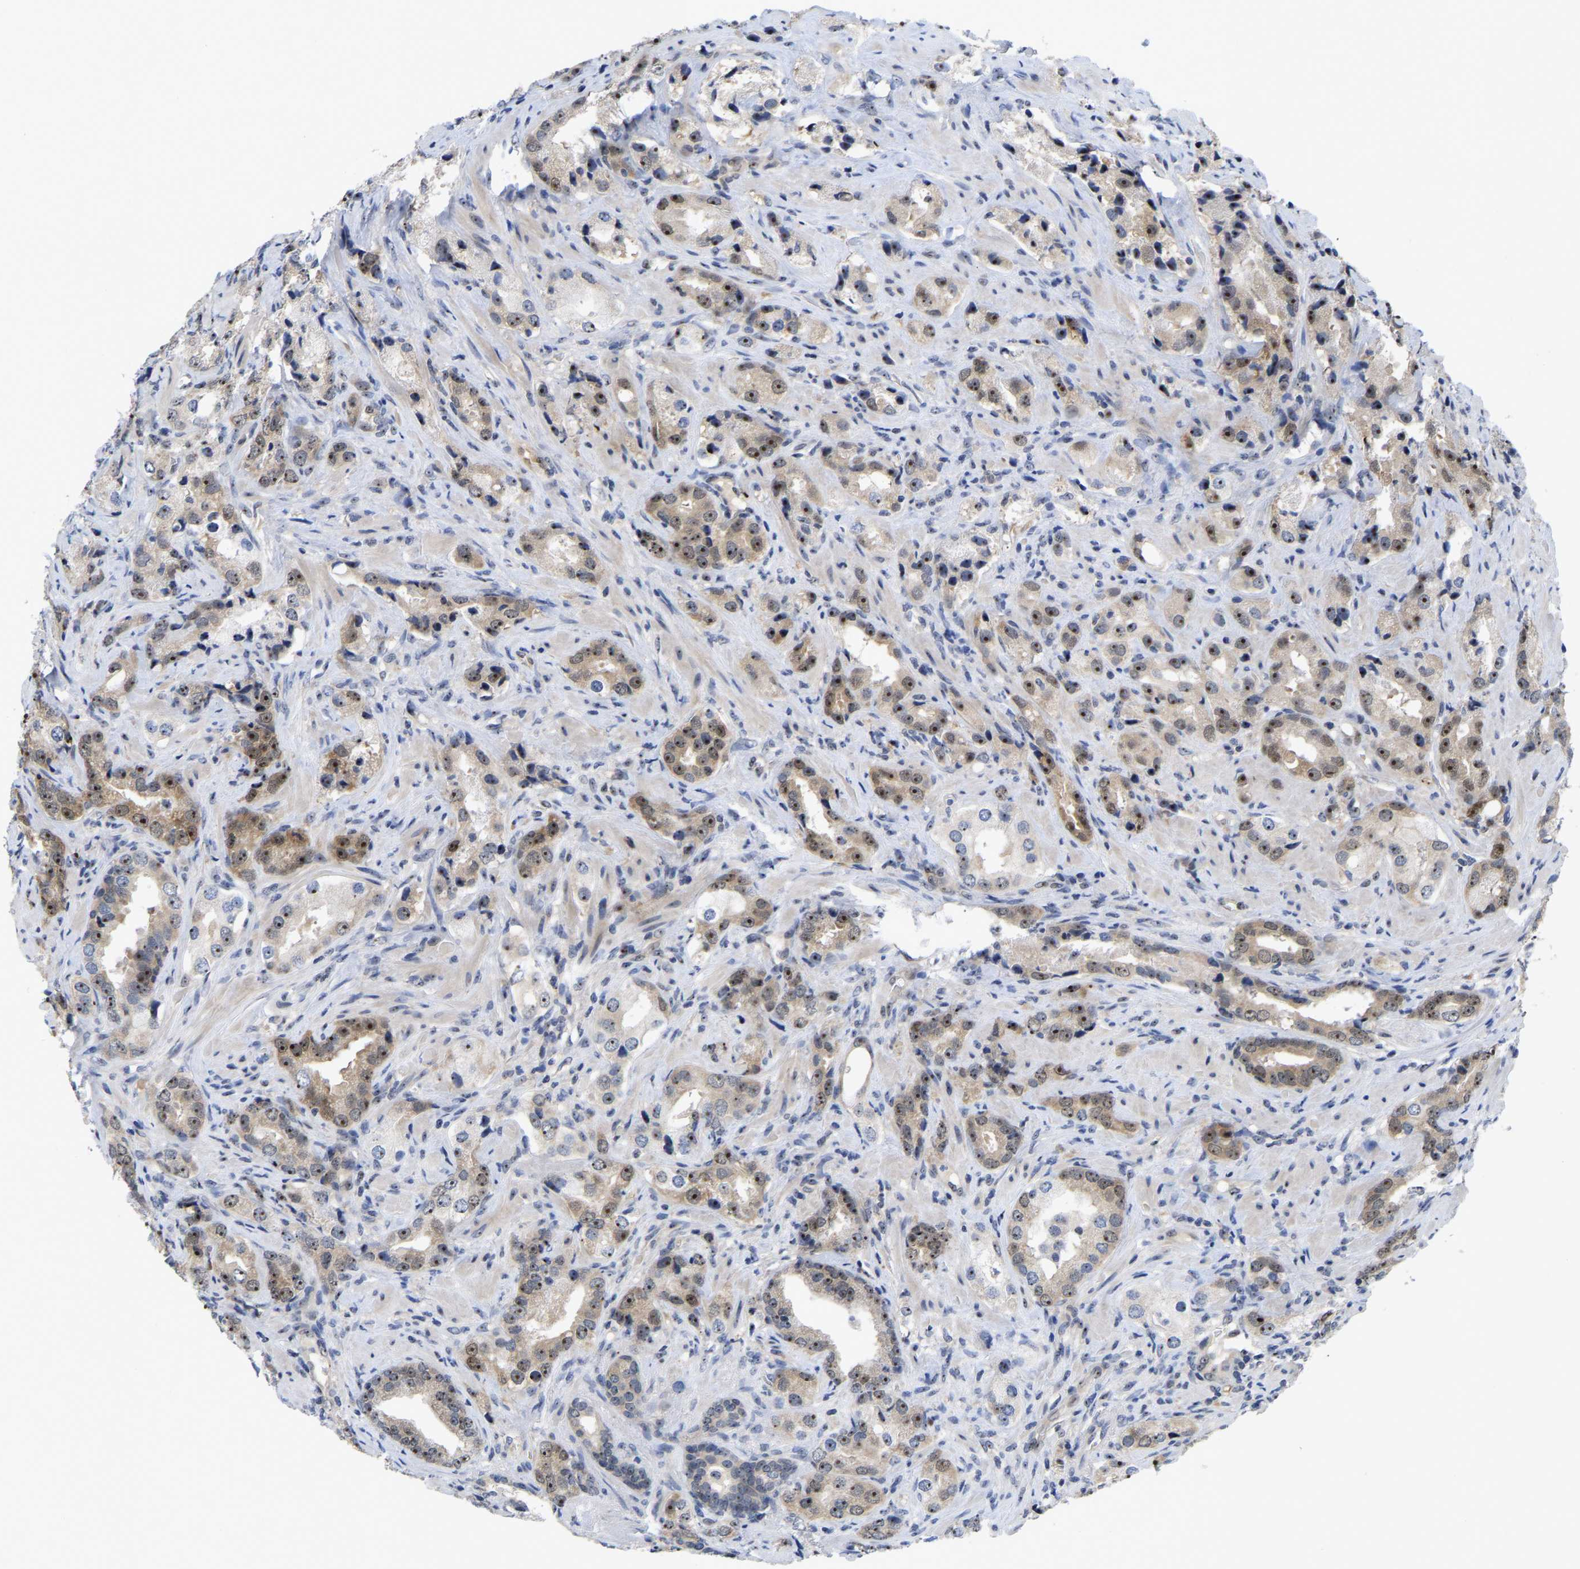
{"staining": {"intensity": "moderate", "quantity": ">75%", "location": "nuclear"}, "tissue": "prostate cancer", "cell_type": "Tumor cells", "image_type": "cancer", "snomed": [{"axis": "morphology", "description": "Adenocarcinoma, High grade"}, {"axis": "topography", "description": "Prostate"}], "caption": "Moderate nuclear positivity is seen in about >75% of tumor cells in adenocarcinoma (high-grade) (prostate).", "gene": "NLE1", "patient": {"sex": "male", "age": 63}}